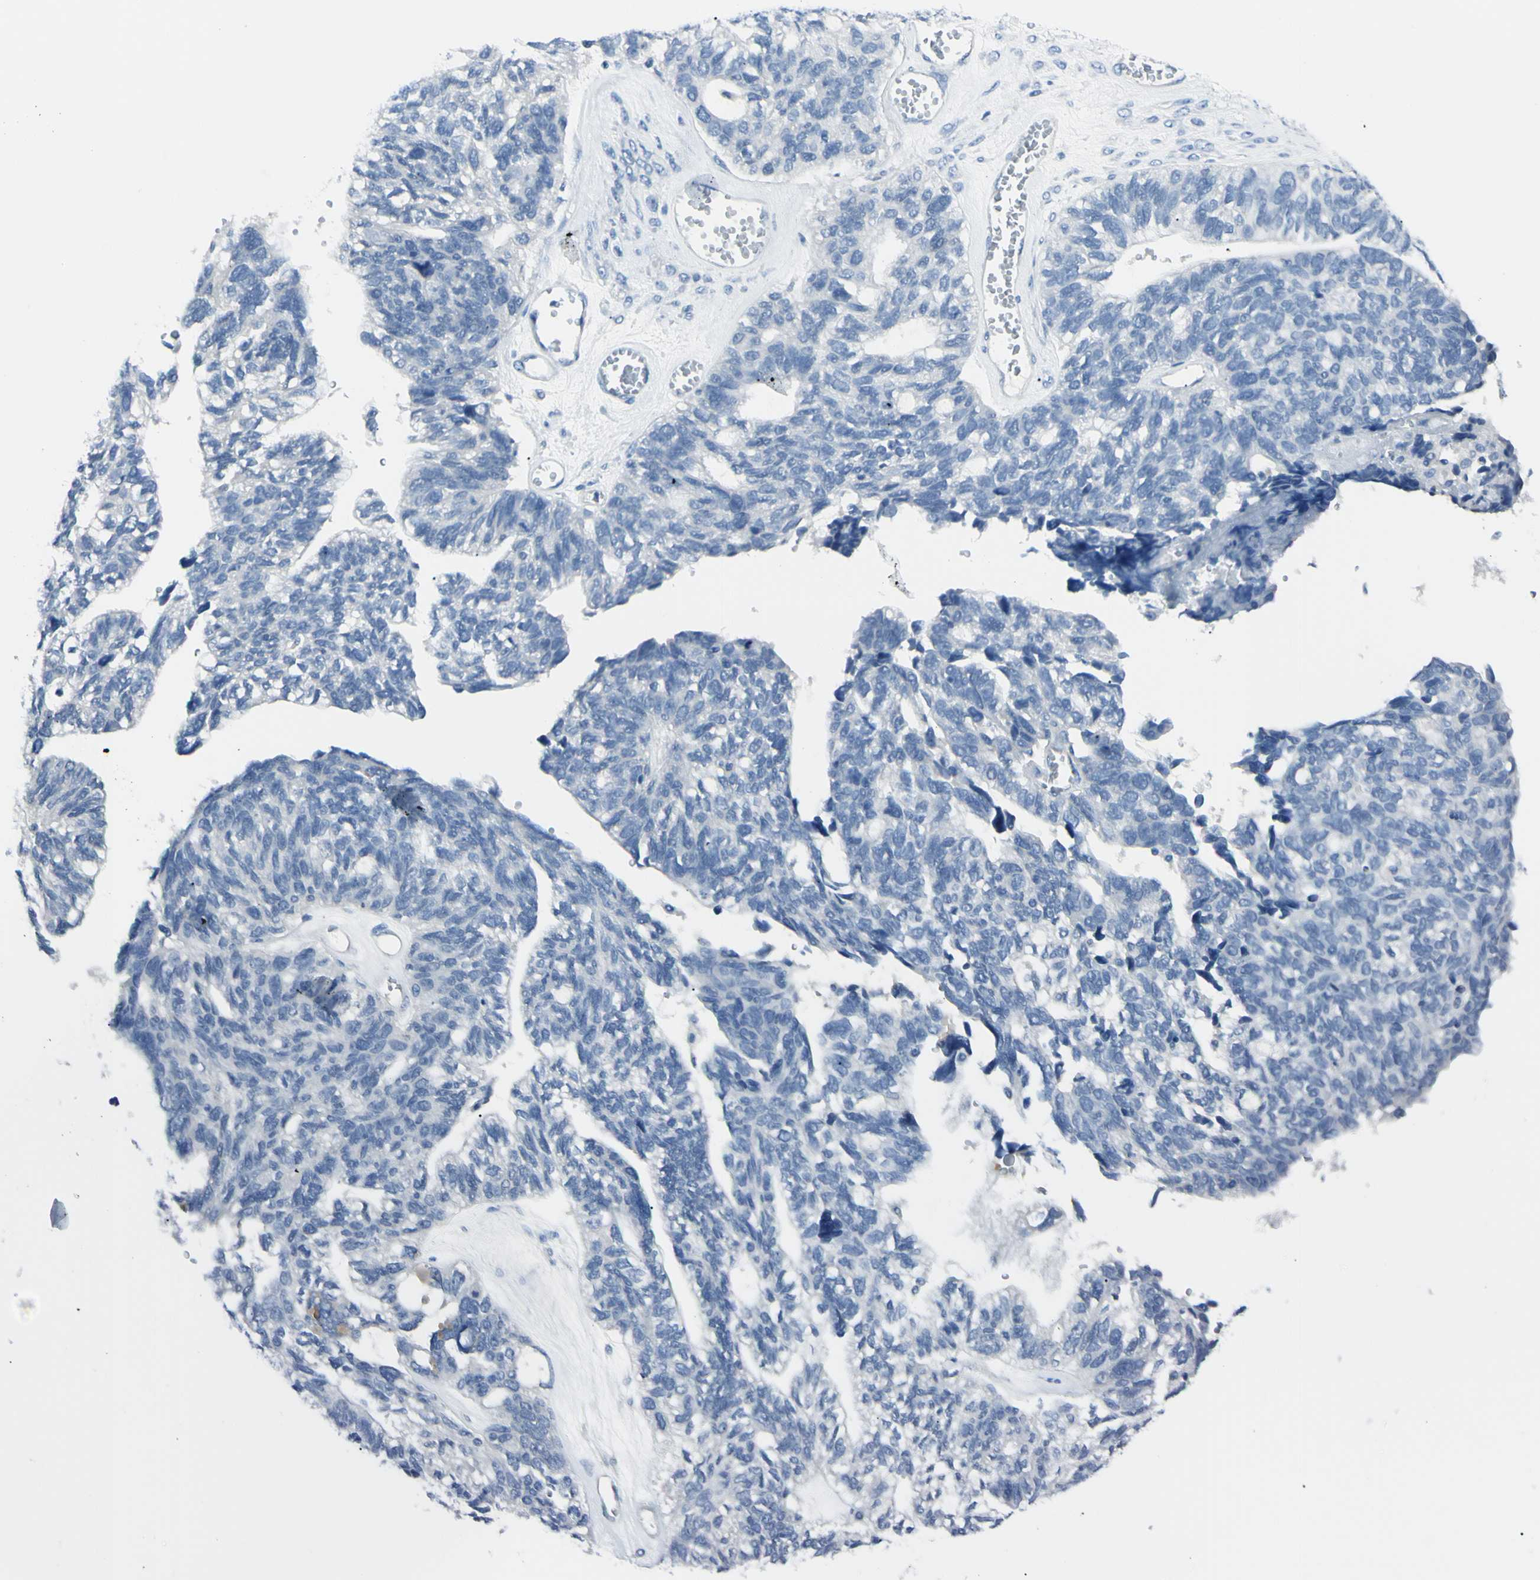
{"staining": {"intensity": "negative", "quantity": "none", "location": "none"}, "tissue": "ovarian cancer", "cell_type": "Tumor cells", "image_type": "cancer", "snomed": [{"axis": "morphology", "description": "Cystadenocarcinoma, serous, NOS"}, {"axis": "topography", "description": "Ovary"}], "caption": "This histopathology image is of serous cystadenocarcinoma (ovarian) stained with immunohistochemistry to label a protein in brown with the nuclei are counter-stained blue. There is no positivity in tumor cells. (DAB immunohistochemistry, high magnification).", "gene": "FOLH1", "patient": {"sex": "female", "age": 79}}